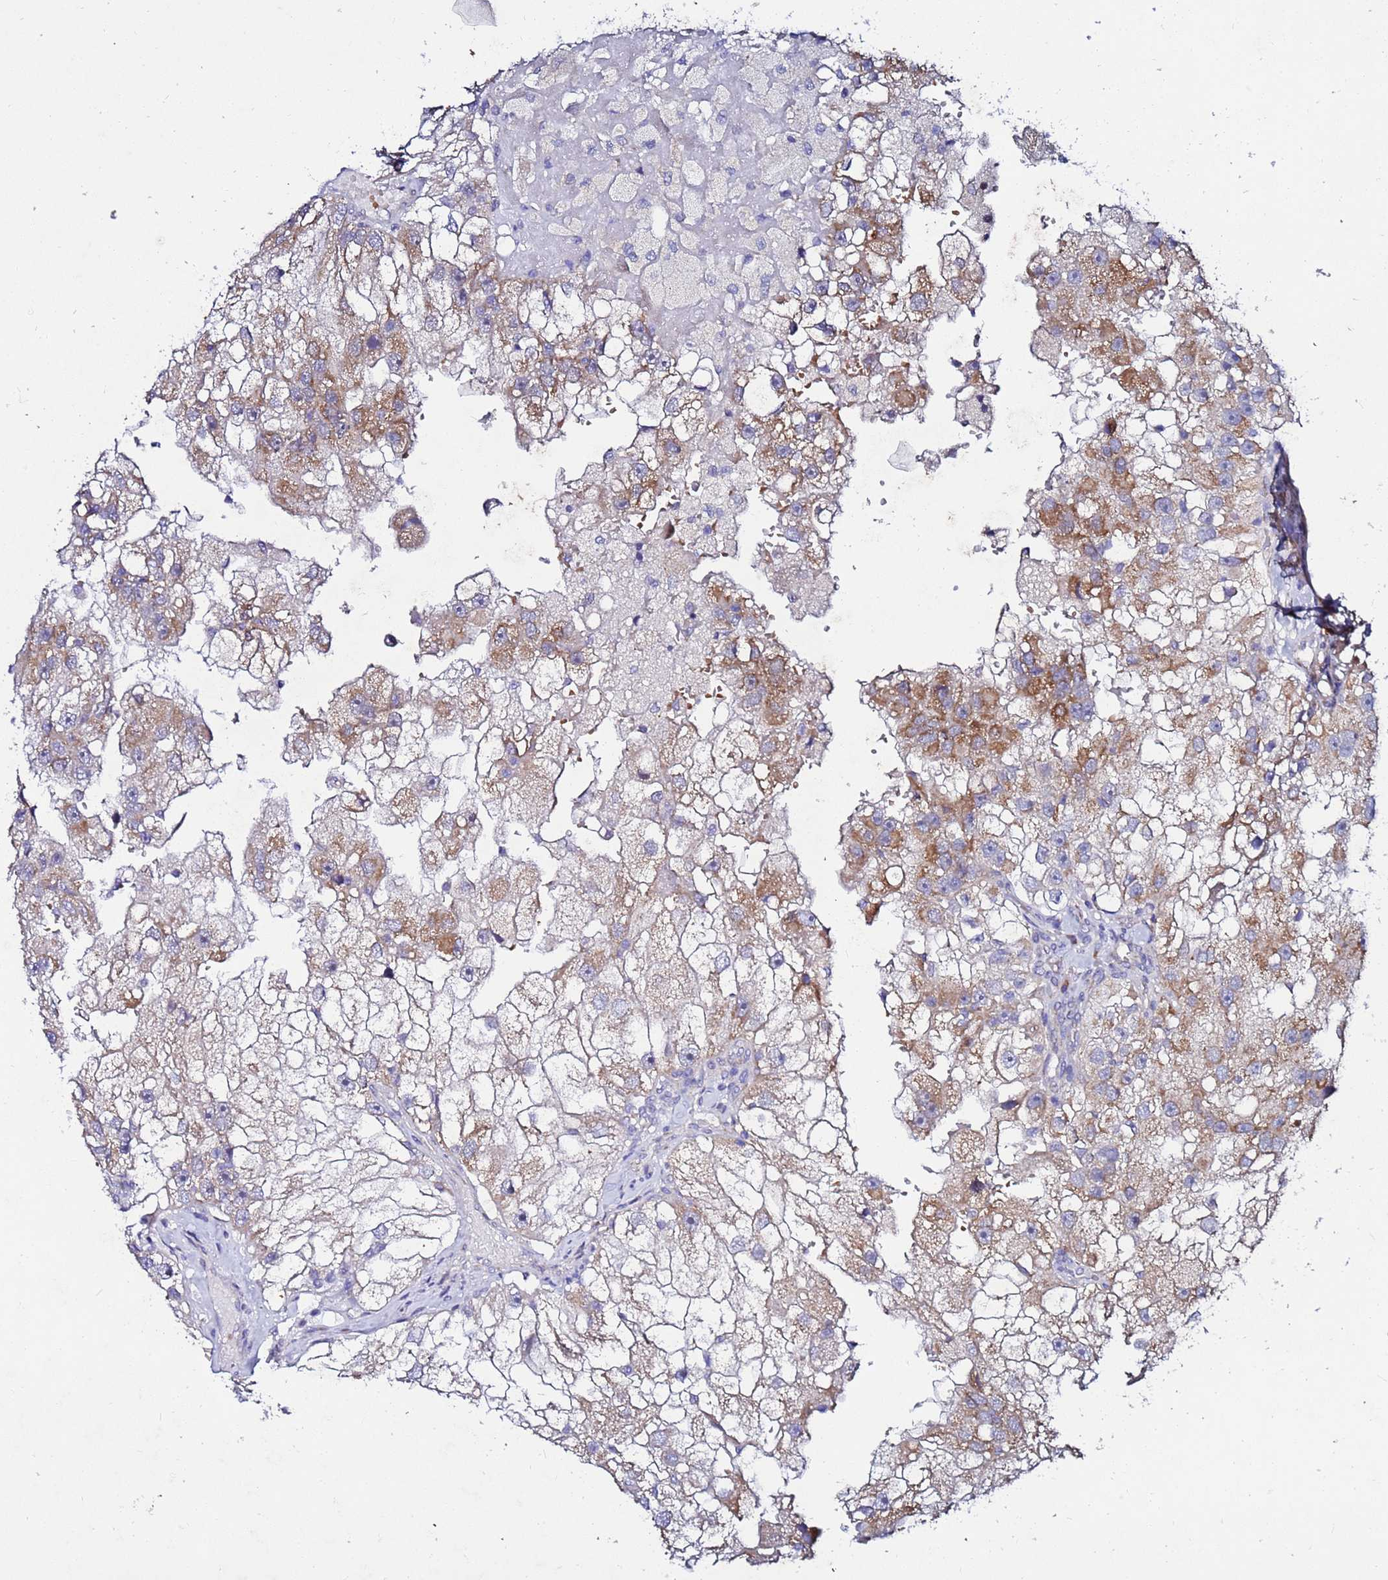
{"staining": {"intensity": "moderate", "quantity": "25%-75%", "location": "cytoplasmic/membranous"}, "tissue": "renal cancer", "cell_type": "Tumor cells", "image_type": "cancer", "snomed": [{"axis": "morphology", "description": "Adenocarcinoma, NOS"}, {"axis": "topography", "description": "Kidney"}], "caption": "IHC image of human renal adenocarcinoma stained for a protein (brown), which reveals medium levels of moderate cytoplasmic/membranous positivity in about 25%-75% of tumor cells.", "gene": "FAHD2A", "patient": {"sex": "male", "age": 63}}